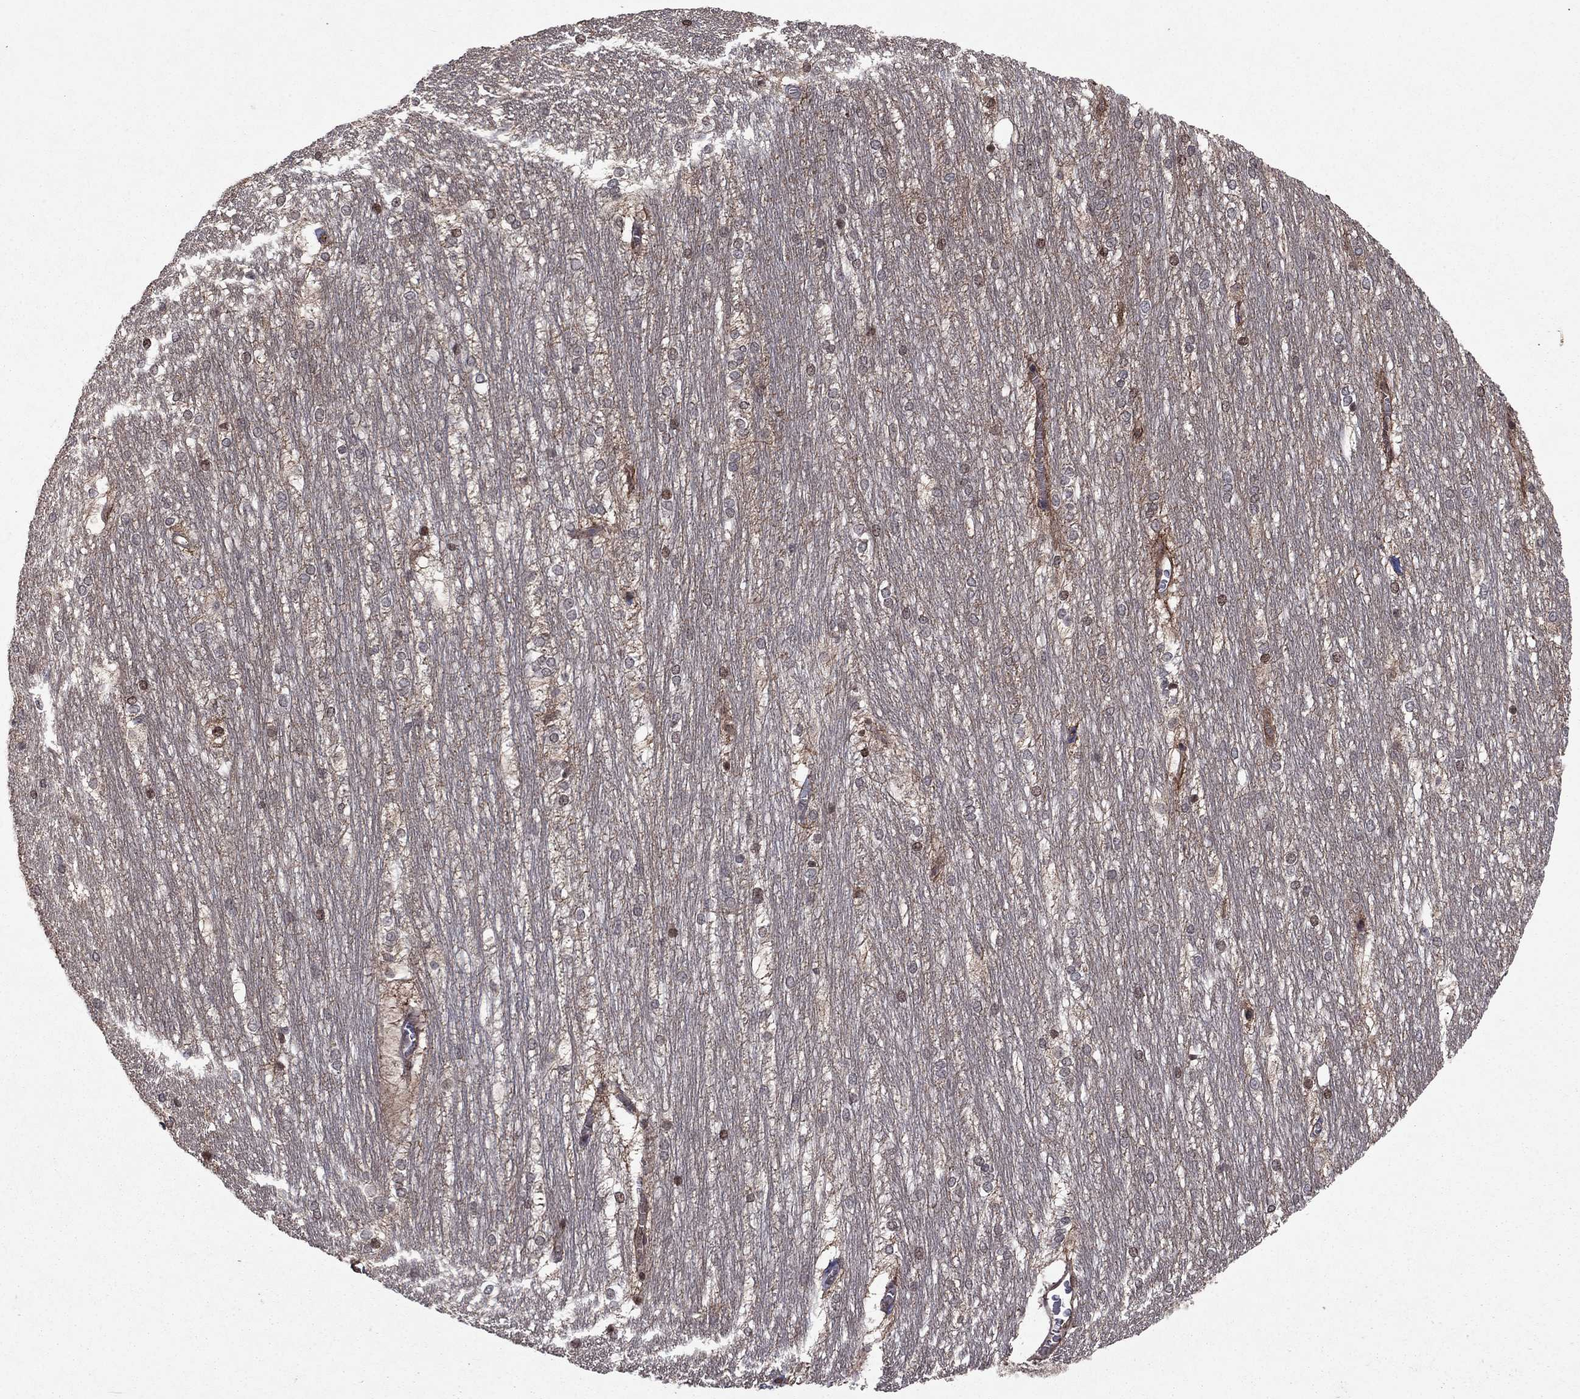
{"staining": {"intensity": "moderate", "quantity": "<25%", "location": "nuclear"}, "tissue": "hippocampus", "cell_type": "Glial cells", "image_type": "normal", "snomed": [{"axis": "morphology", "description": "Normal tissue, NOS"}, {"axis": "topography", "description": "Cerebral cortex"}, {"axis": "topography", "description": "Hippocampus"}], "caption": "The immunohistochemical stain labels moderate nuclear expression in glial cells of normal hippocampus. (Brightfield microscopy of DAB IHC at high magnification).", "gene": "SORBS1", "patient": {"sex": "female", "age": 19}}